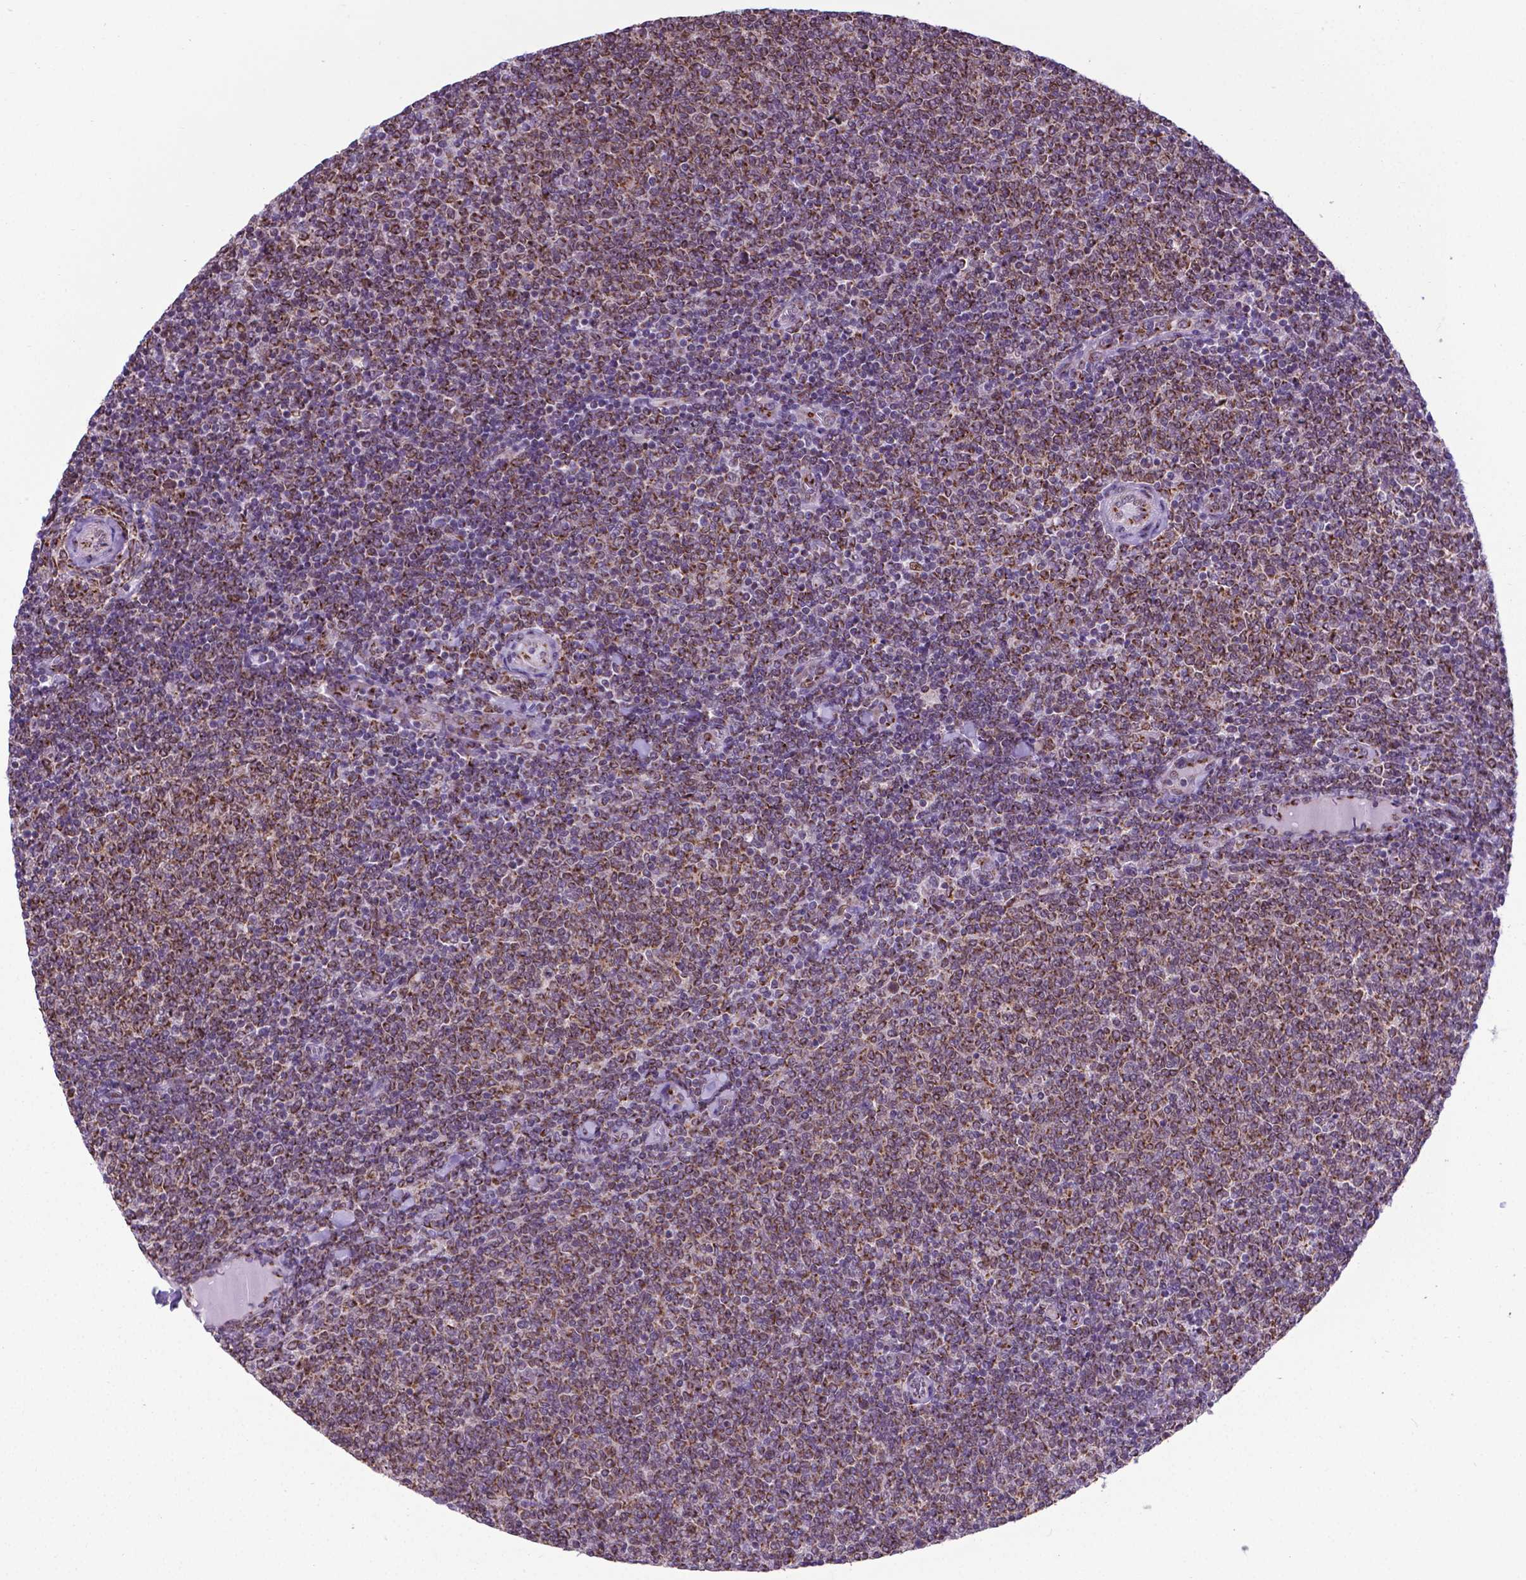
{"staining": {"intensity": "moderate", "quantity": "25%-75%", "location": "cytoplasmic/membranous,nuclear"}, "tissue": "lymphoma", "cell_type": "Tumor cells", "image_type": "cancer", "snomed": [{"axis": "morphology", "description": "Malignant lymphoma, non-Hodgkin's type, Low grade"}, {"axis": "topography", "description": "Lymph node"}], "caption": "Protein staining shows moderate cytoplasmic/membranous and nuclear positivity in about 25%-75% of tumor cells in lymphoma.", "gene": "MRPL10", "patient": {"sex": "male", "age": 52}}